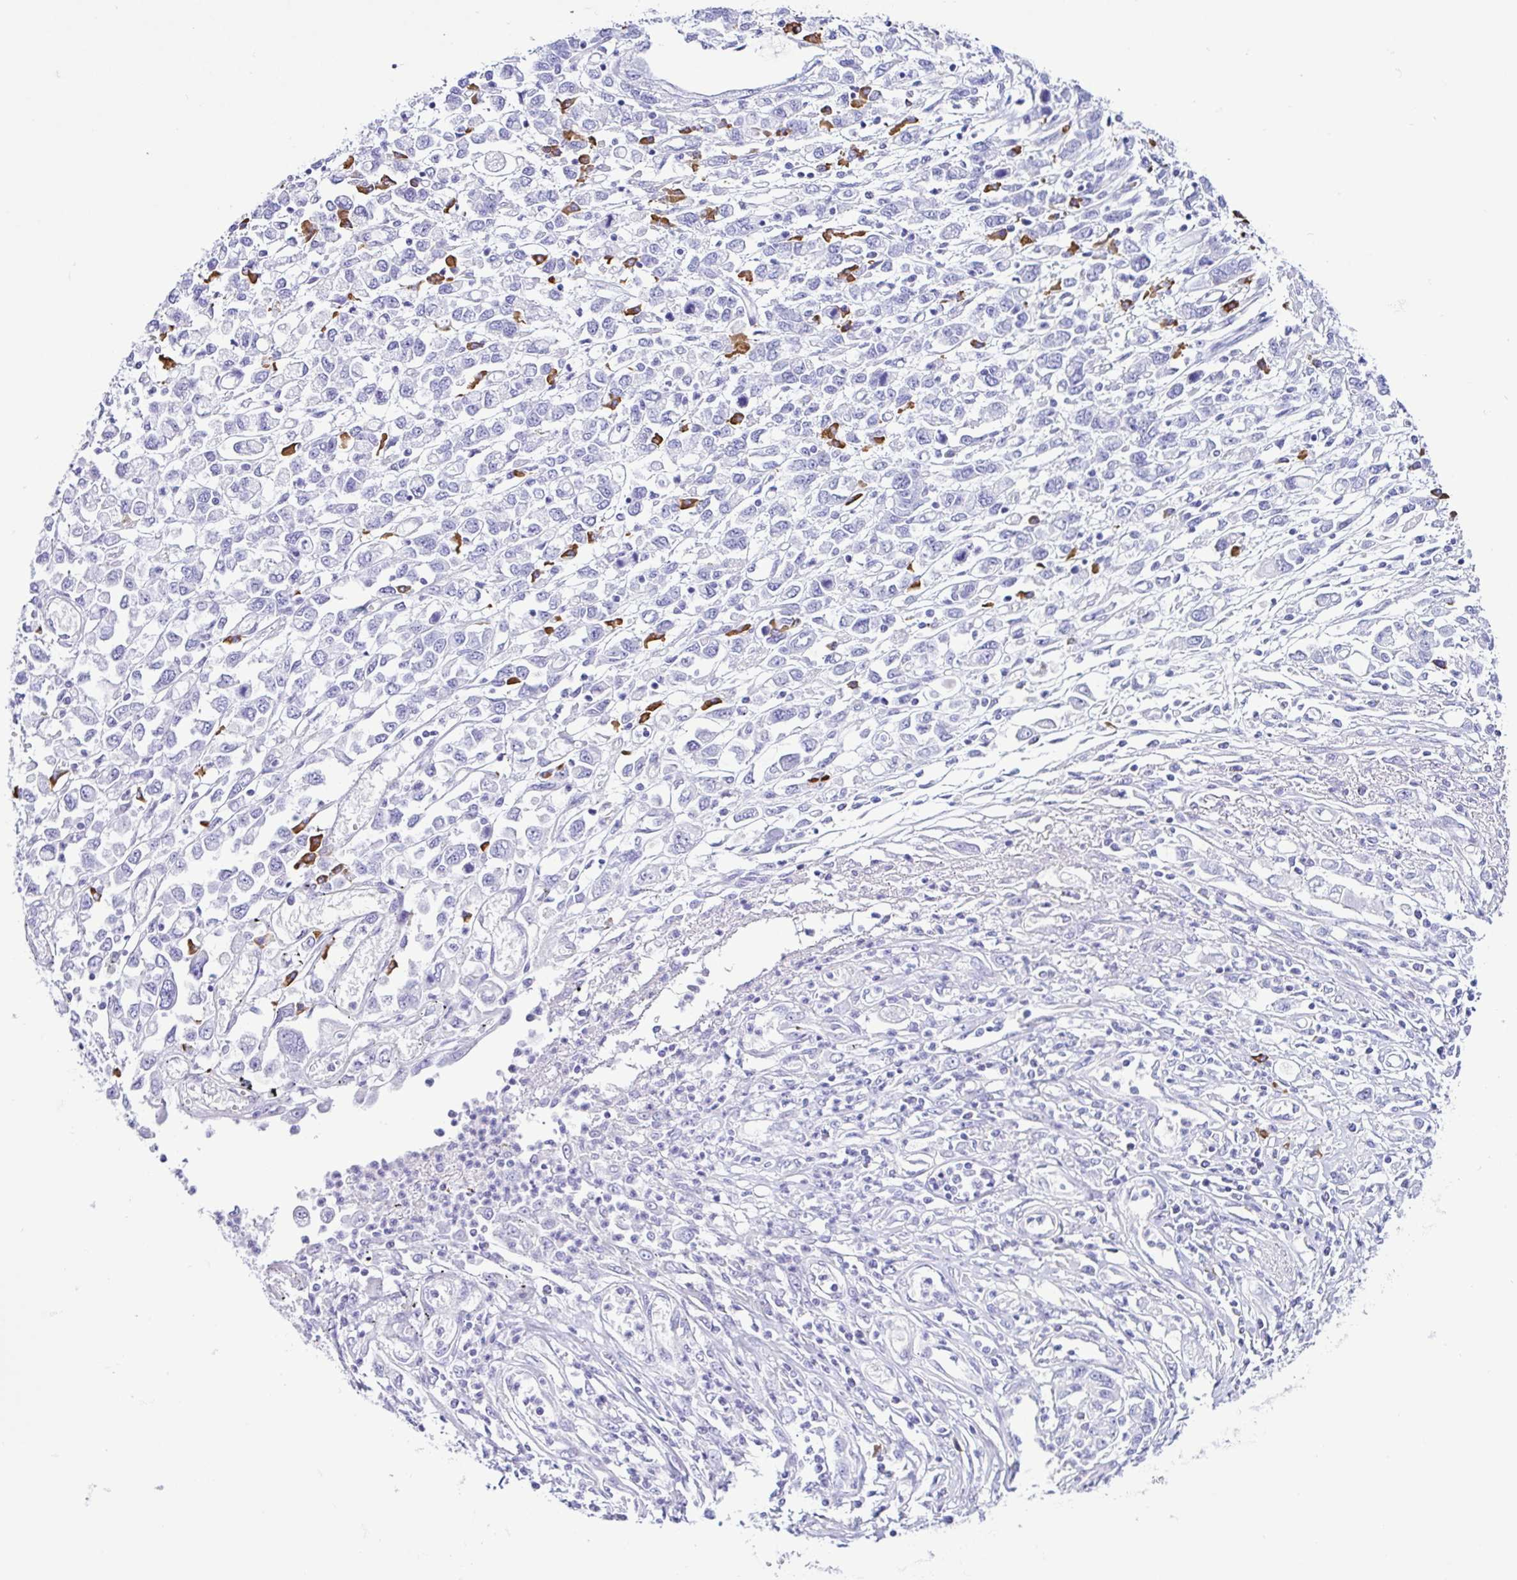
{"staining": {"intensity": "negative", "quantity": "none", "location": "none"}, "tissue": "stomach cancer", "cell_type": "Tumor cells", "image_type": "cancer", "snomed": [{"axis": "morphology", "description": "Adenocarcinoma, NOS"}, {"axis": "topography", "description": "Stomach"}], "caption": "Immunohistochemistry (IHC) of stomach cancer (adenocarcinoma) exhibits no expression in tumor cells.", "gene": "PIGF", "patient": {"sex": "female", "age": 76}}